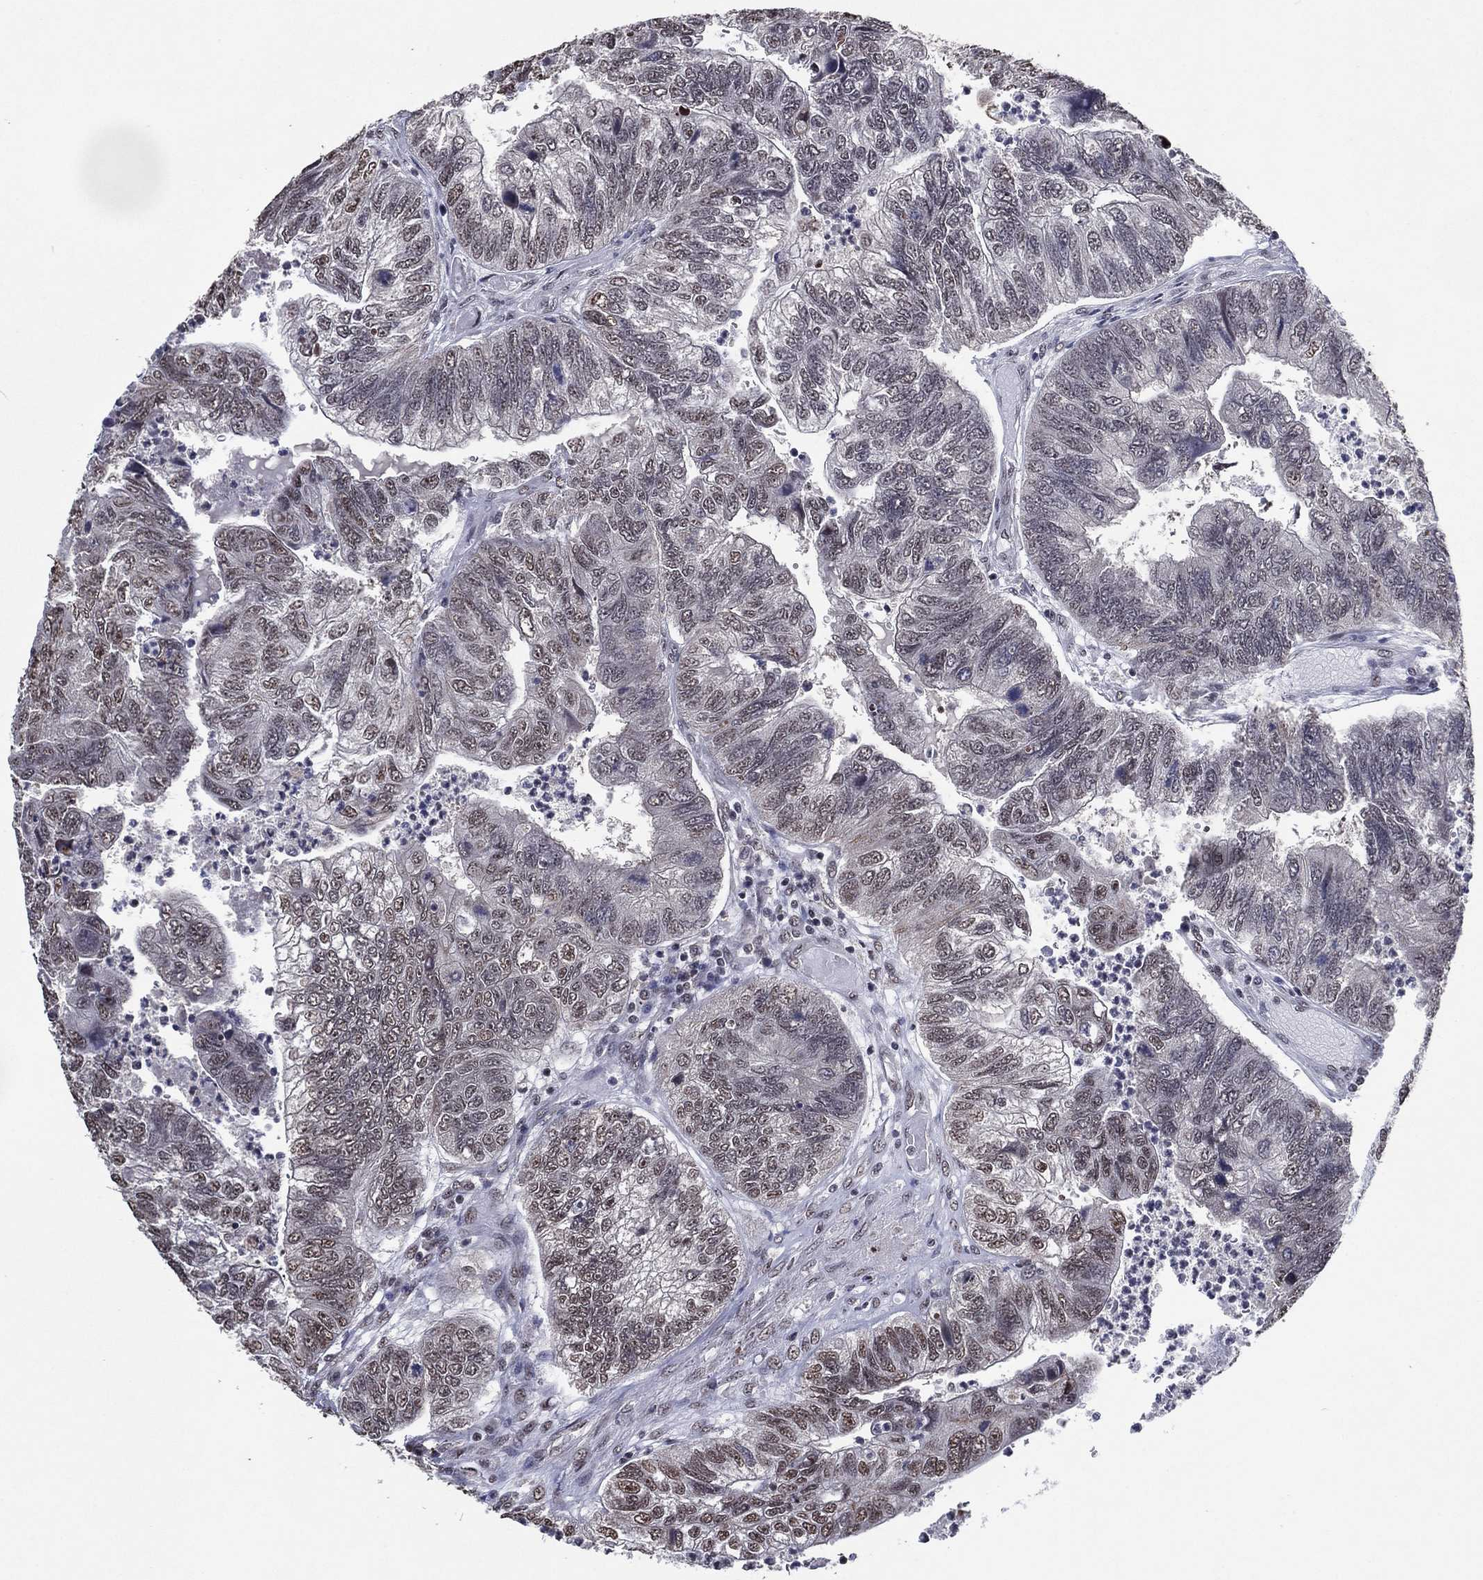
{"staining": {"intensity": "negative", "quantity": "none", "location": "none"}, "tissue": "colorectal cancer", "cell_type": "Tumor cells", "image_type": "cancer", "snomed": [{"axis": "morphology", "description": "Adenocarcinoma, NOS"}, {"axis": "topography", "description": "Colon"}], "caption": "Immunohistochemical staining of colorectal adenocarcinoma exhibits no significant positivity in tumor cells. (DAB (3,3'-diaminobenzidine) immunohistochemistry visualized using brightfield microscopy, high magnification).", "gene": "ZBTB42", "patient": {"sex": "female", "age": 67}}